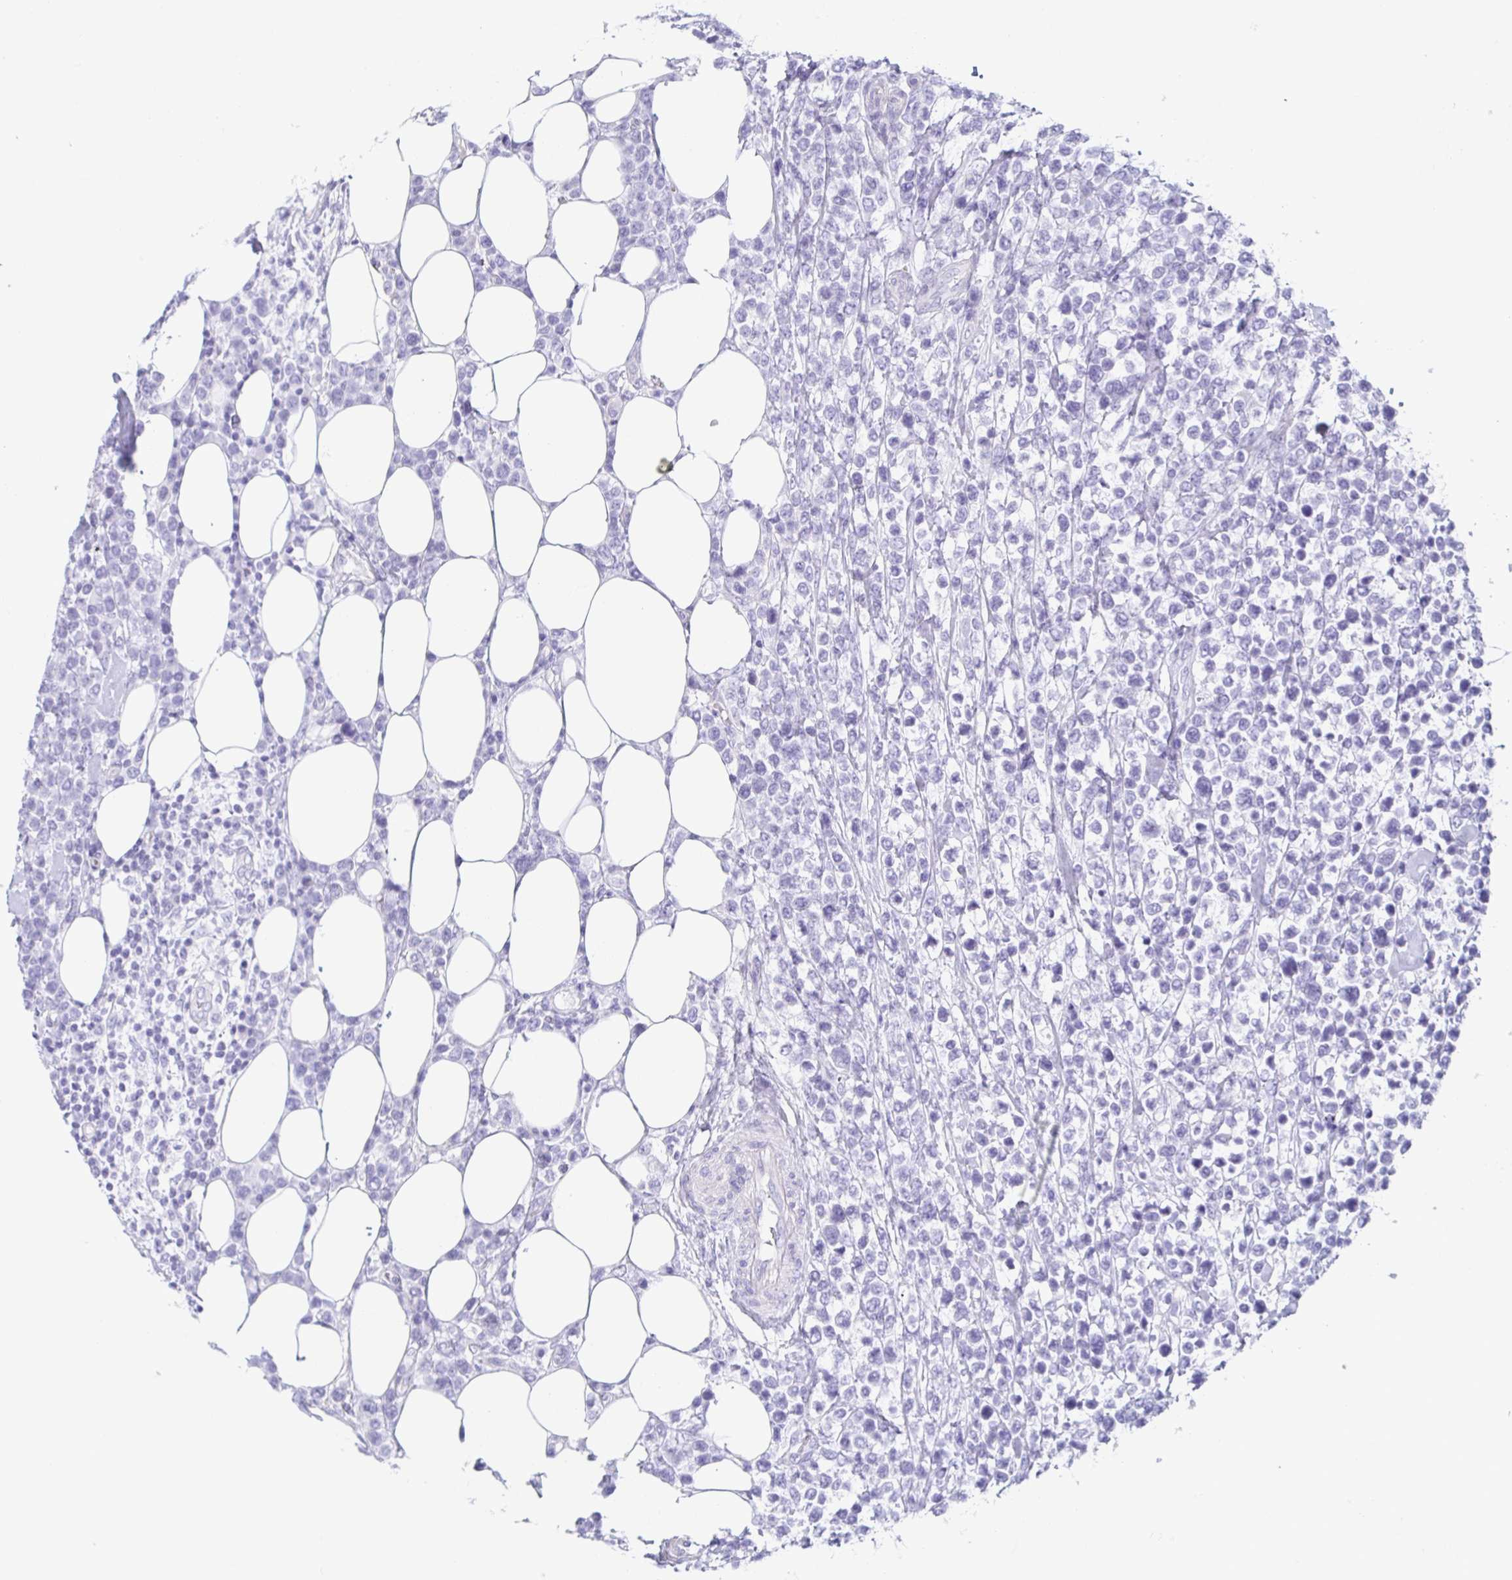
{"staining": {"intensity": "negative", "quantity": "none", "location": "none"}, "tissue": "lymphoma", "cell_type": "Tumor cells", "image_type": "cancer", "snomed": [{"axis": "morphology", "description": "Malignant lymphoma, non-Hodgkin's type, High grade"}, {"axis": "topography", "description": "Soft tissue"}], "caption": "Immunohistochemical staining of lymphoma reveals no significant expression in tumor cells.", "gene": "PRR4", "patient": {"sex": "female", "age": 56}}